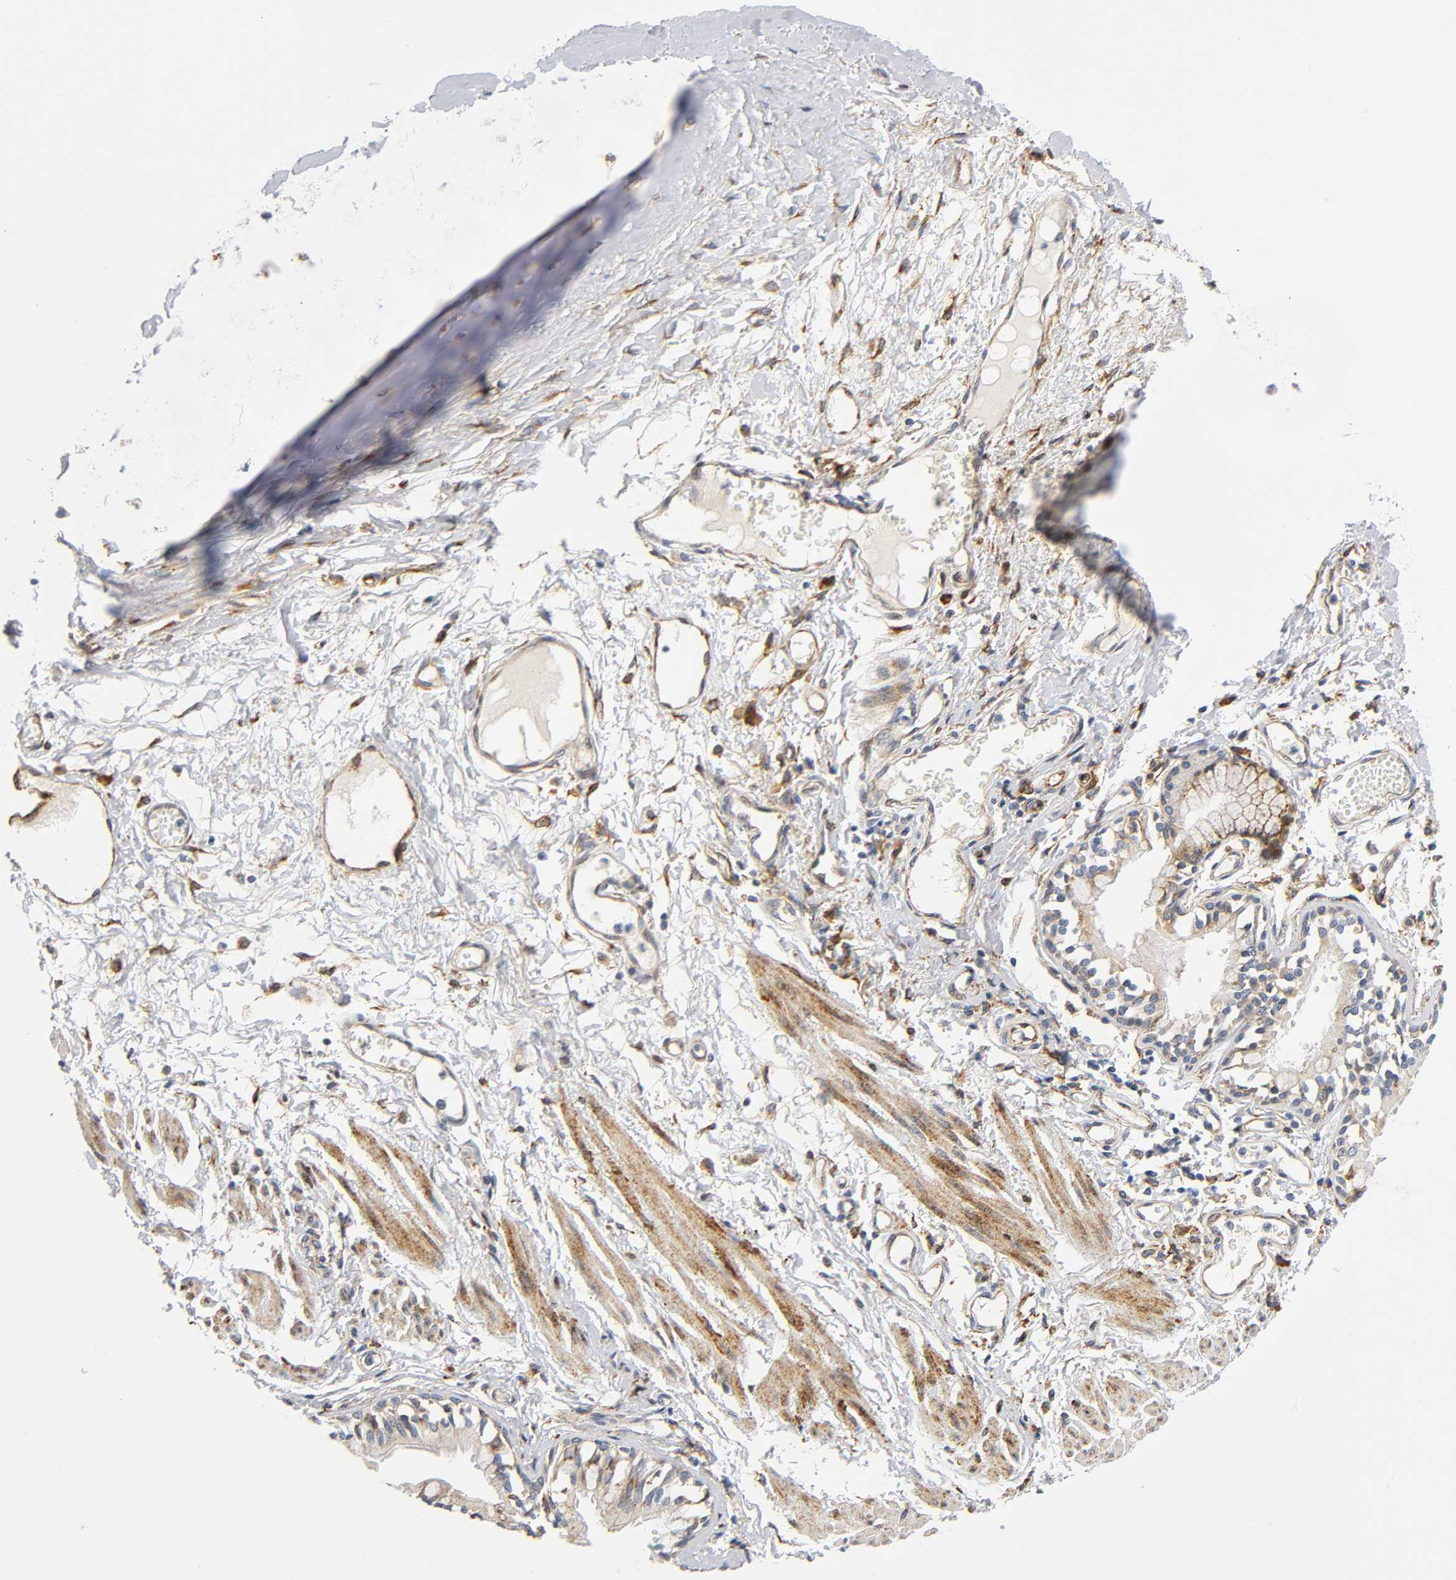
{"staining": {"intensity": "moderate", "quantity": ">75%", "location": "cytoplasmic/membranous"}, "tissue": "bronchus", "cell_type": "Respiratory epithelial cells", "image_type": "normal", "snomed": [{"axis": "morphology", "description": "Normal tissue, NOS"}, {"axis": "topography", "description": "Bronchus"}, {"axis": "topography", "description": "Lung"}], "caption": "A photomicrograph of human bronchus stained for a protein shows moderate cytoplasmic/membranous brown staining in respiratory epithelial cells.", "gene": "SOS2", "patient": {"sex": "female", "age": 56}}